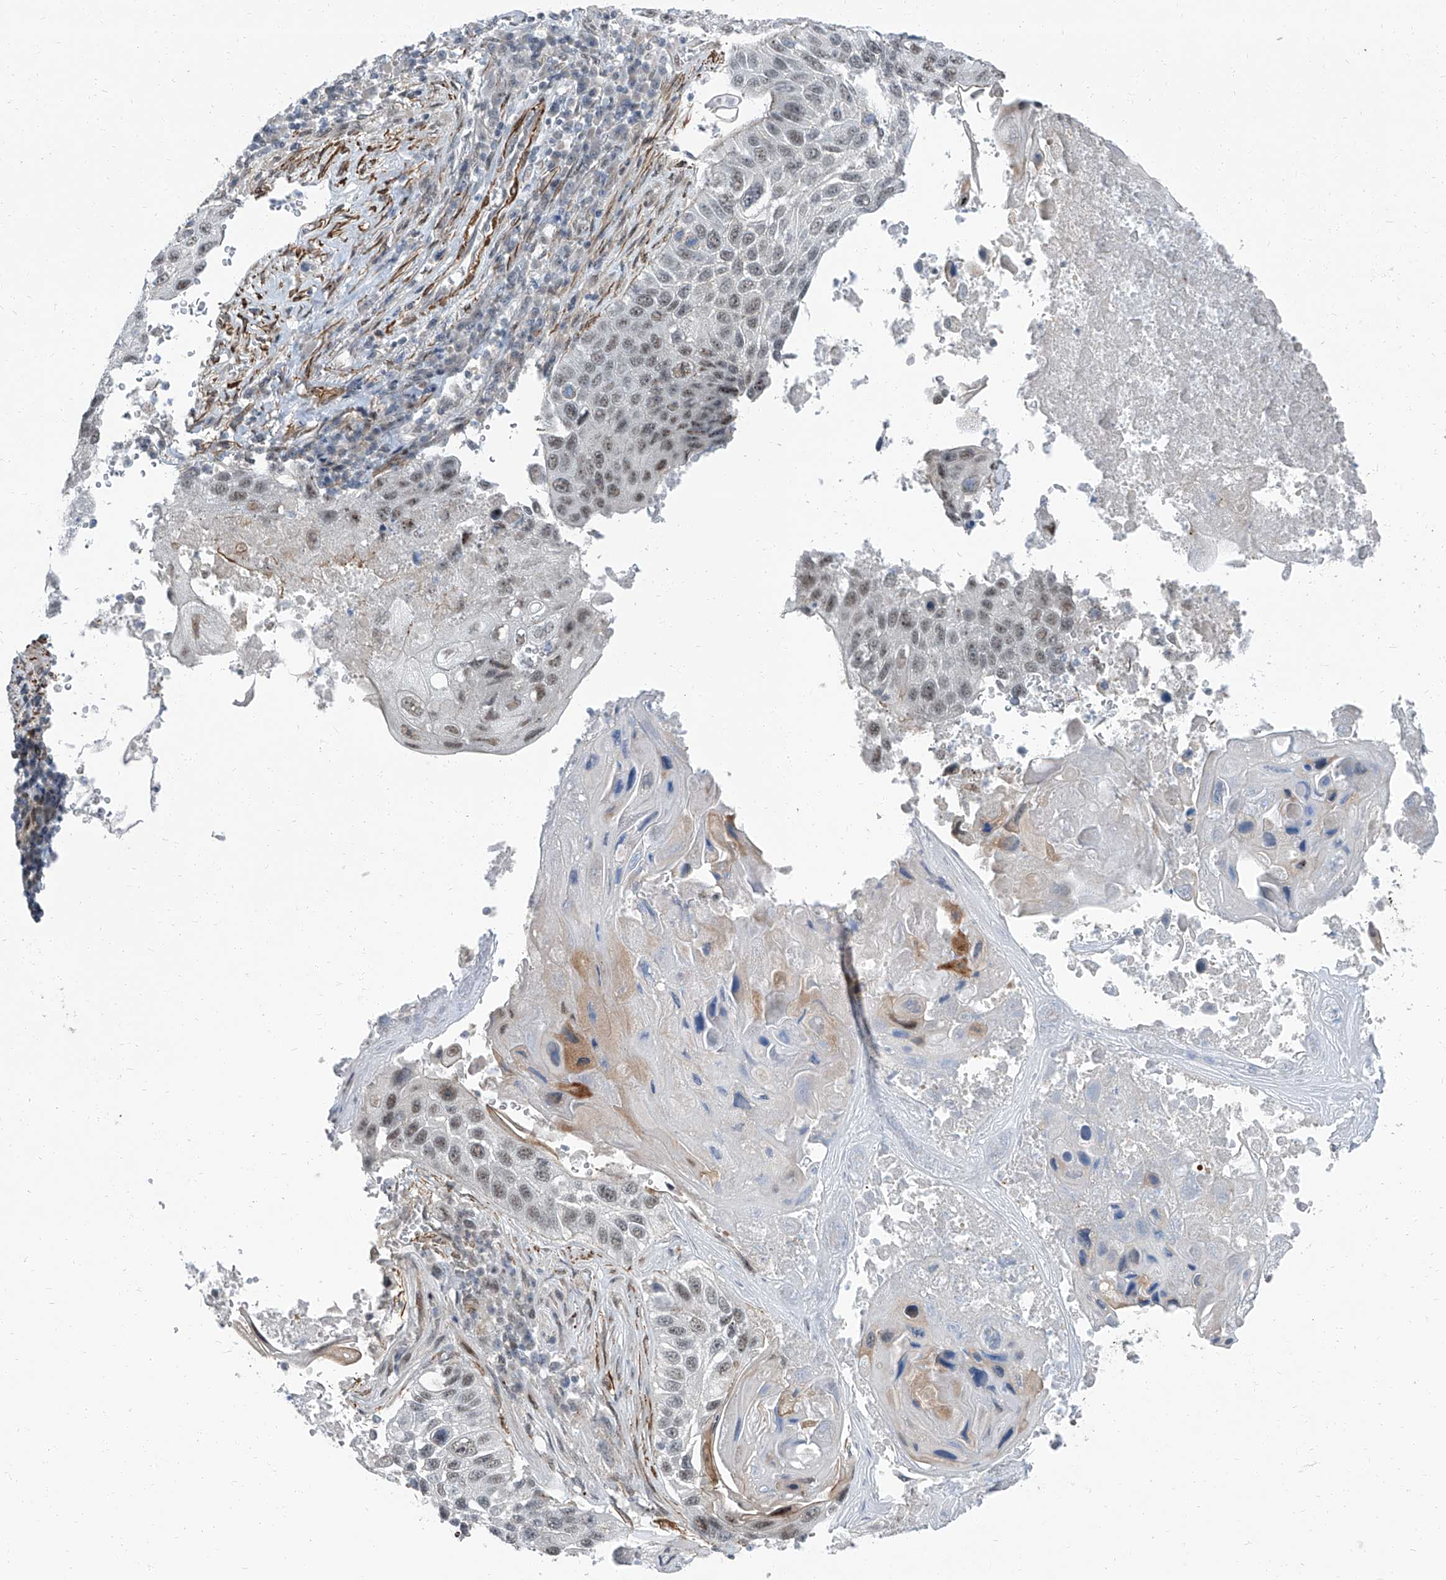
{"staining": {"intensity": "weak", "quantity": "25%-75%", "location": "nuclear"}, "tissue": "lung cancer", "cell_type": "Tumor cells", "image_type": "cancer", "snomed": [{"axis": "morphology", "description": "Squamous cell carcinoma, NOS"}, {"axis": "topography", "description": "Lung"}], "caption": "Protein positivity by immunohistochemistry (IHC) reveals weak nuclear expression in about 25%-75% of tumor cells in lung cancer.", "gene": "TXLNB", "patient": {"sex": "male", "age": 61}}